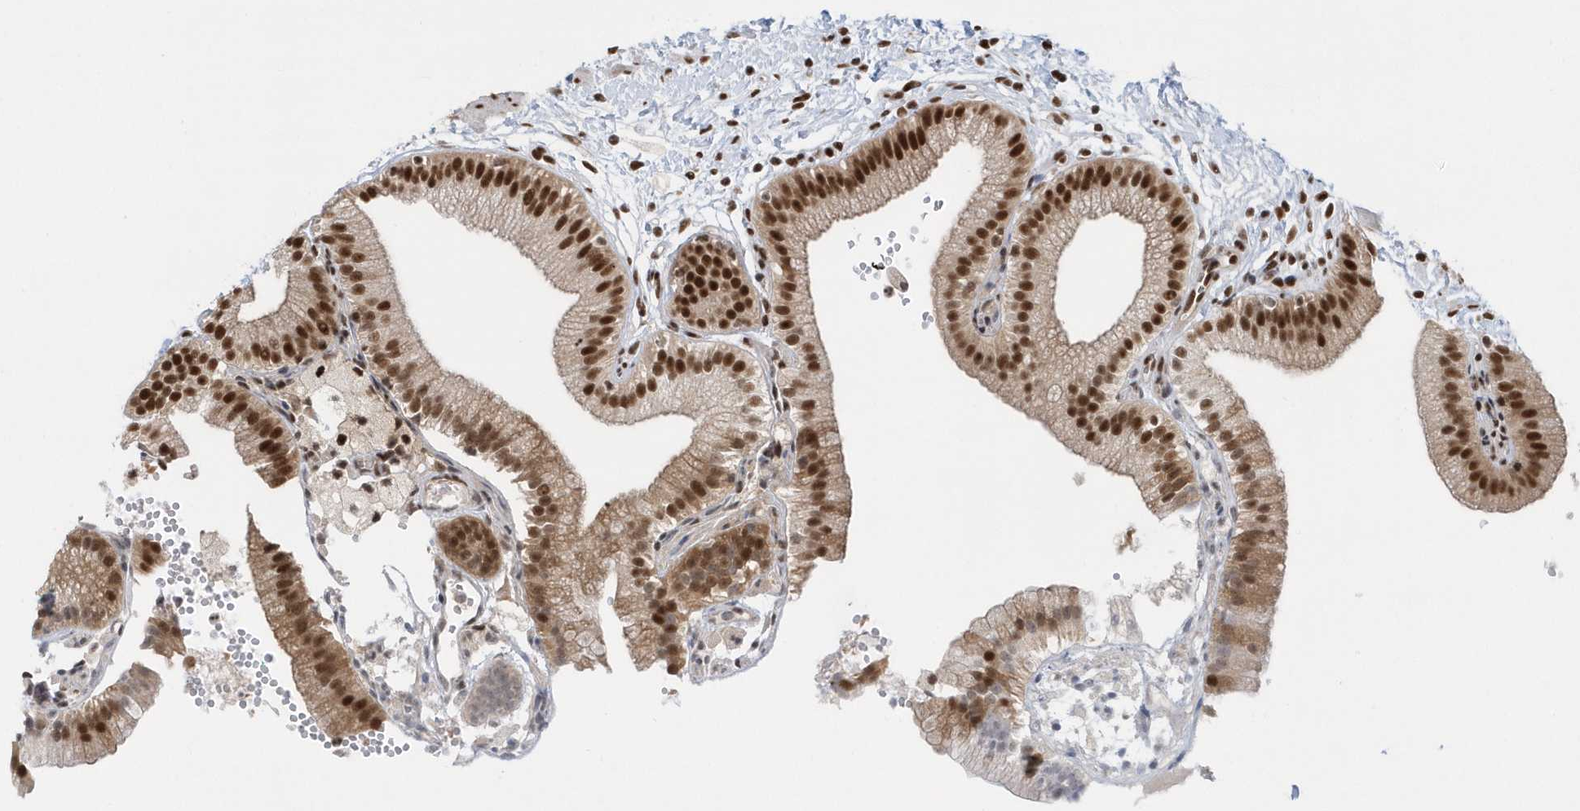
{"staining": {"intensity": "strong", "quantity": ">75%", "location": "nuclear"}, "tissue": "gallbladder", "cell_type": "Glandular cells", "image_type": "normal", "snomed": [{"axis": "morphology", "description": "Normal tissue, NOS"}, {"axis": "topography", "description": "Gallbladder"}], "caption": "Strong nuclear expression for a protein is present in approximately >75% of glandular cells of benign gallbladder using immunohistochemistry.", "gene": "SEPHS1", "patient": {"sex": "male", "age": 55}}